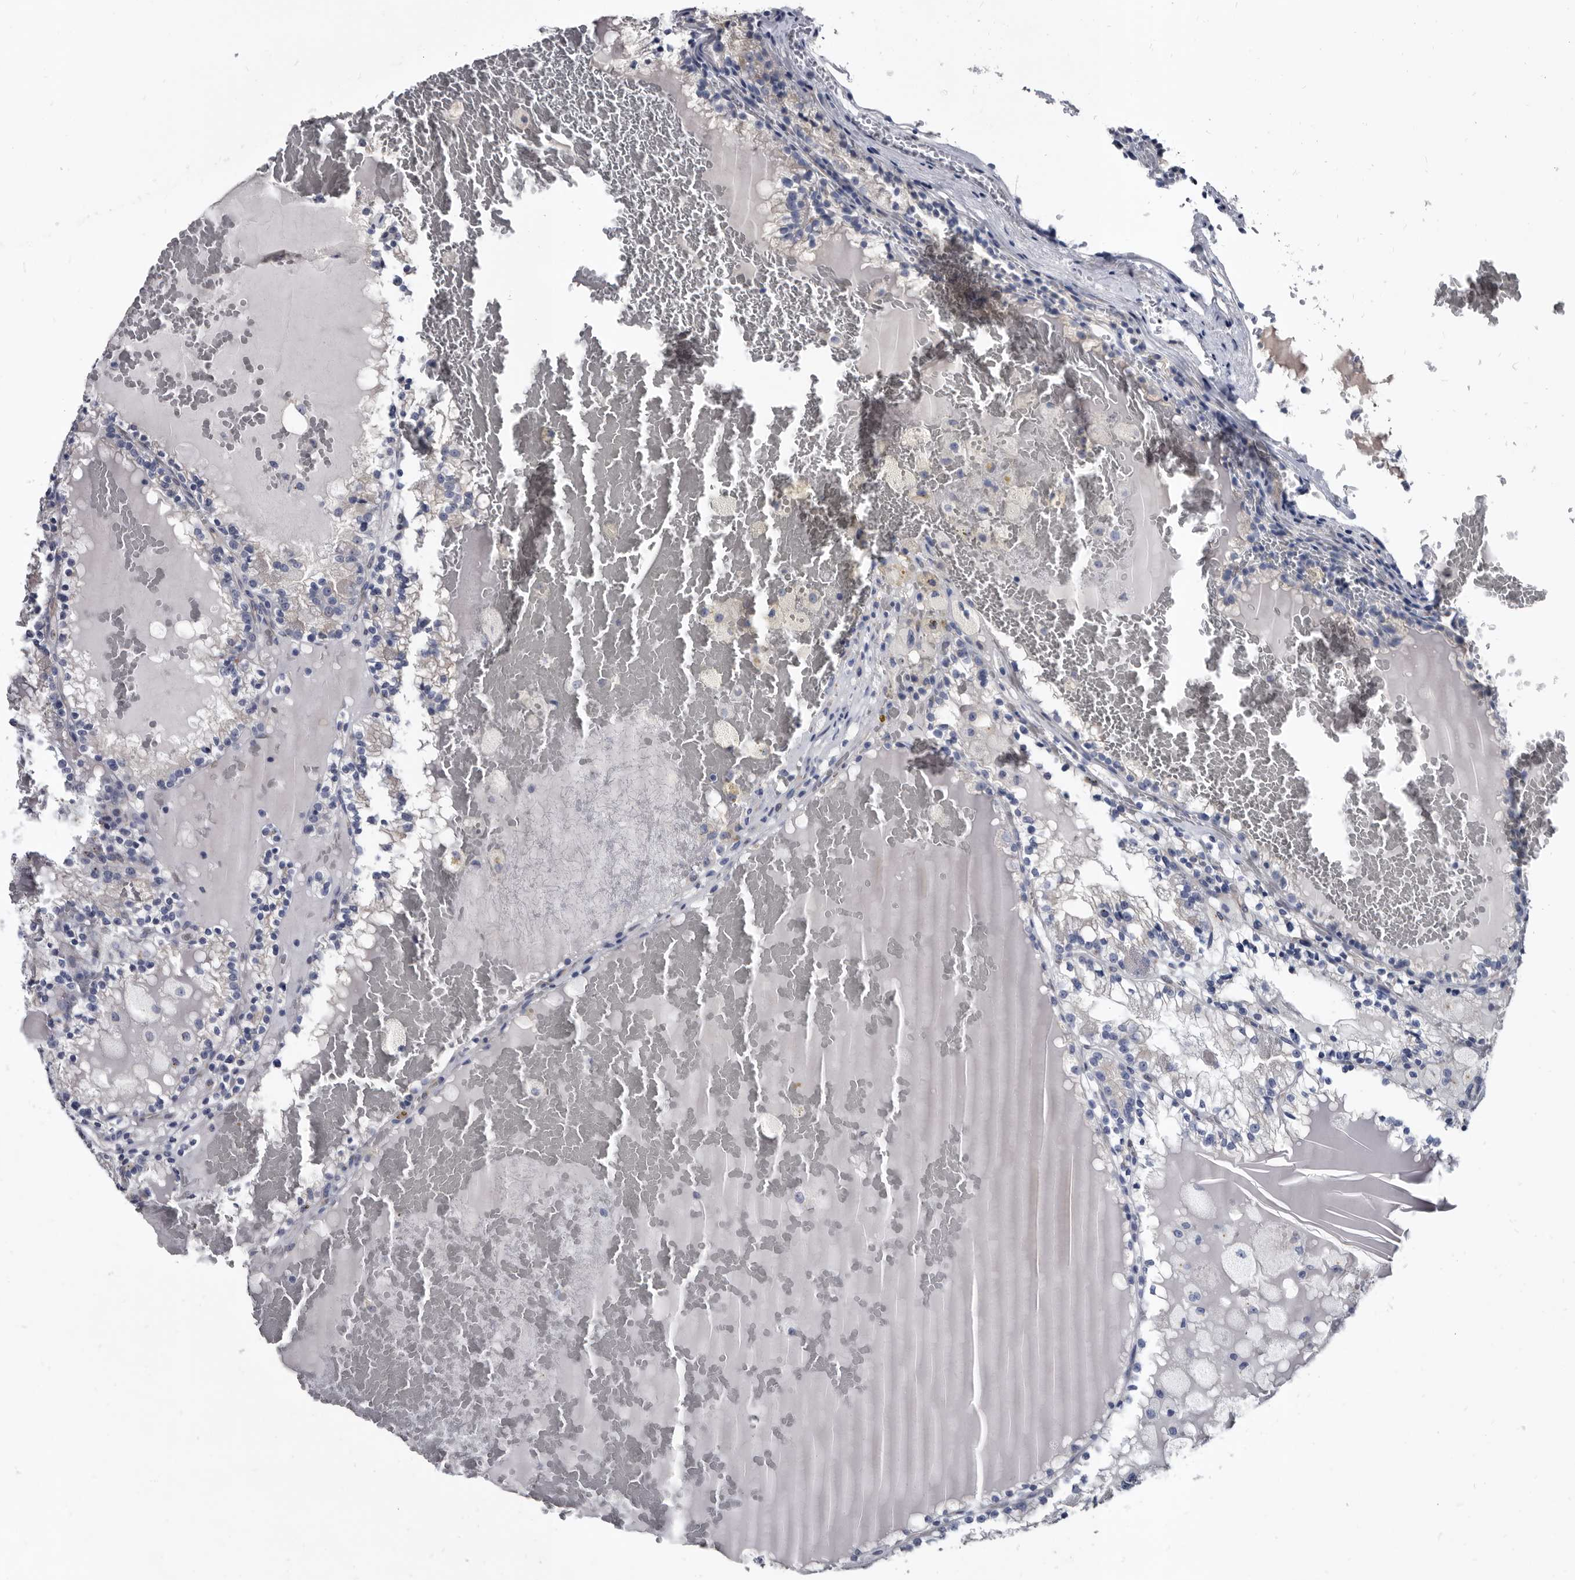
{"staining": {"intensity": "negative", "quantity": "none", "location": "none"}, "tissue": "renal cancer", "cell_type": "Tumor cells", "image_type": "cancer", "snomed": [{"axis": "morphology", "description": "Adenocarcinoma, NOS"}, {"axis": "topography", "description": "Kidney"}], "caption": "Immunohistochemistry of renal cancer reveals no staining in tumor cells. (Brightfield microscopy of DAB IHC at high magnification).", "gene": "PRSS8", "patient": {"sex": "female", "age": 56}}